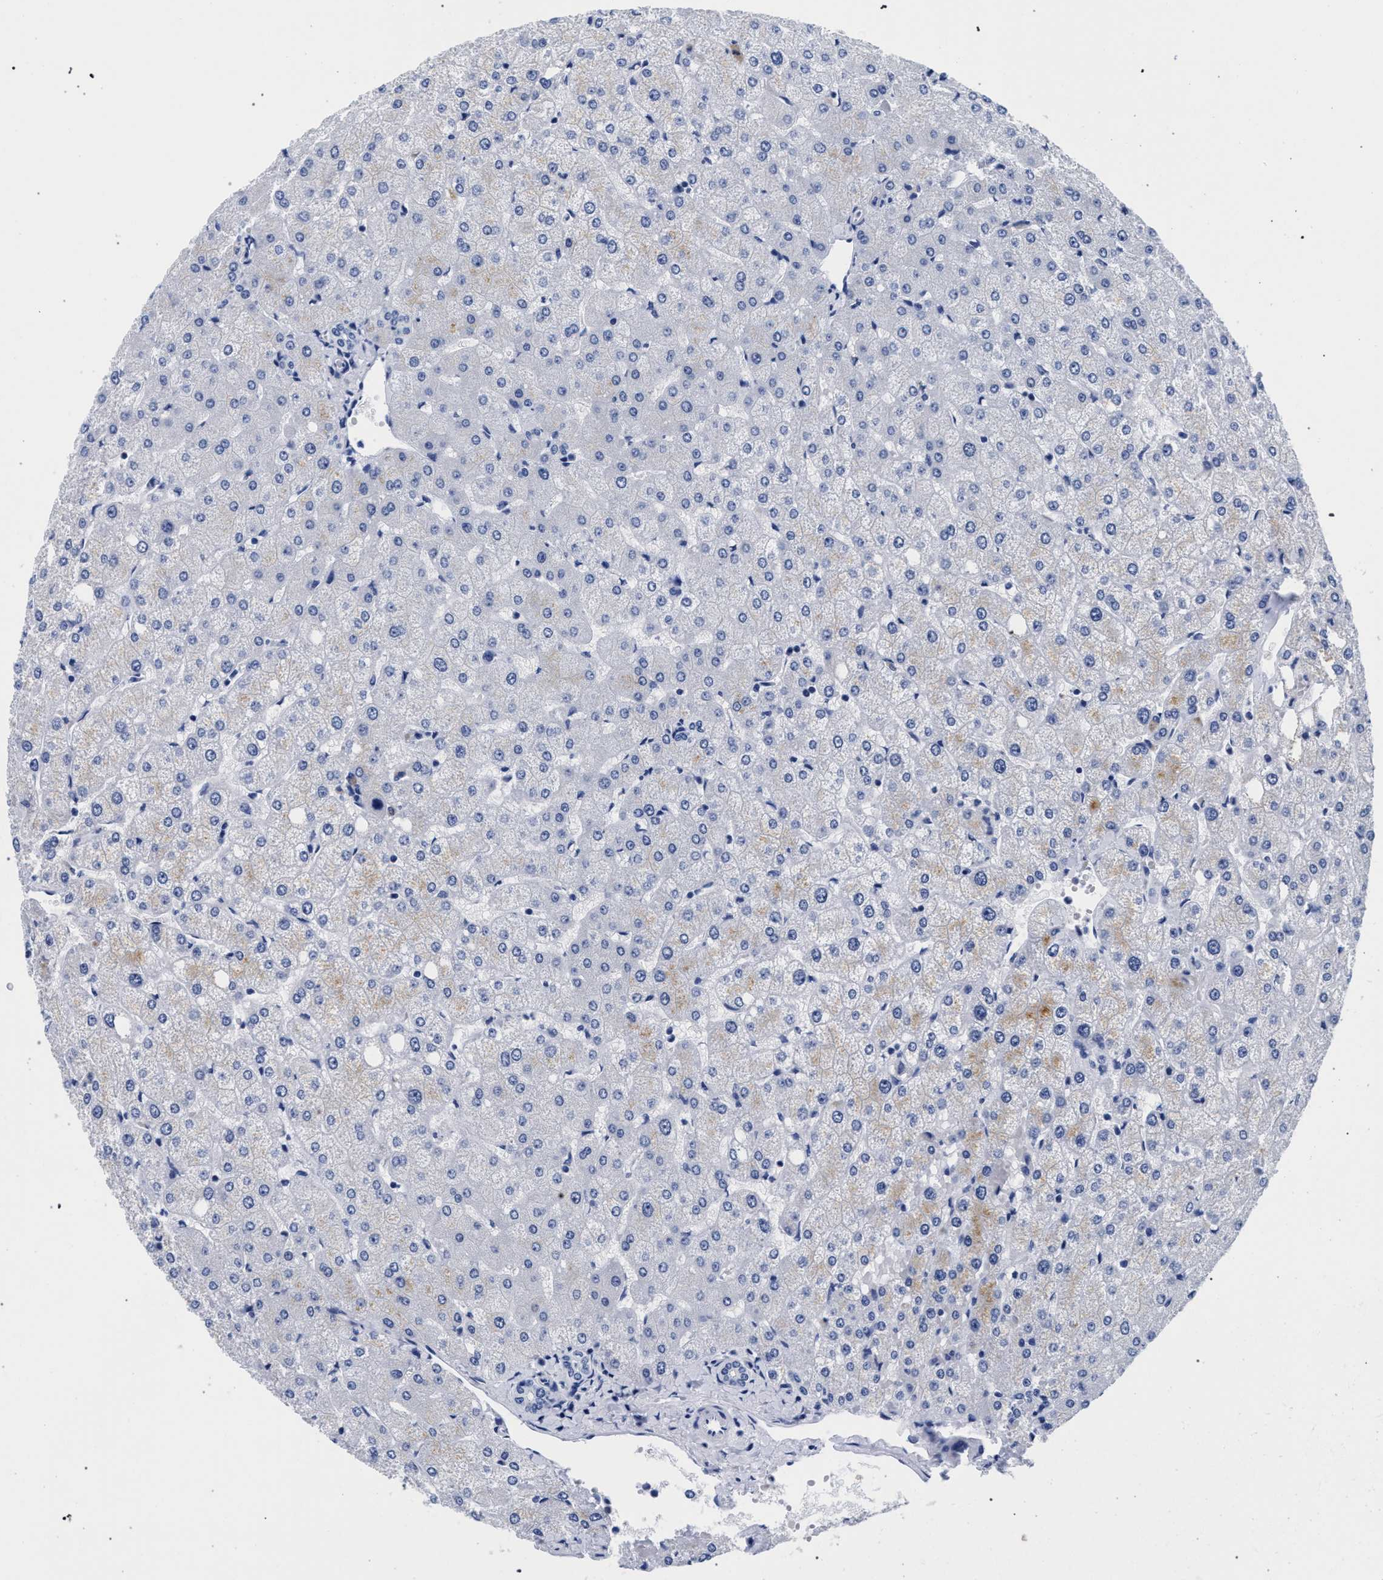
{"staining": {"intensity": "negative", "quantity": "none", "location": "none"}, "tissue": "liver", "cell_type": "Cholangiocytes", "image_type": "normal", "snomed": [{"axis": "morphology", "description": "Normal tissue, NOS"}, {"axis": "topography", "description": "Liver"}], "caption": "High magnification brightfield microscopy of normal liver stained with DAB (brown) and counterstained with hematoxylin (blue): cholangiocytes show no significant positivity.", "gene": "AKAP4", "patient": {"sex": "female", "age": 54}}